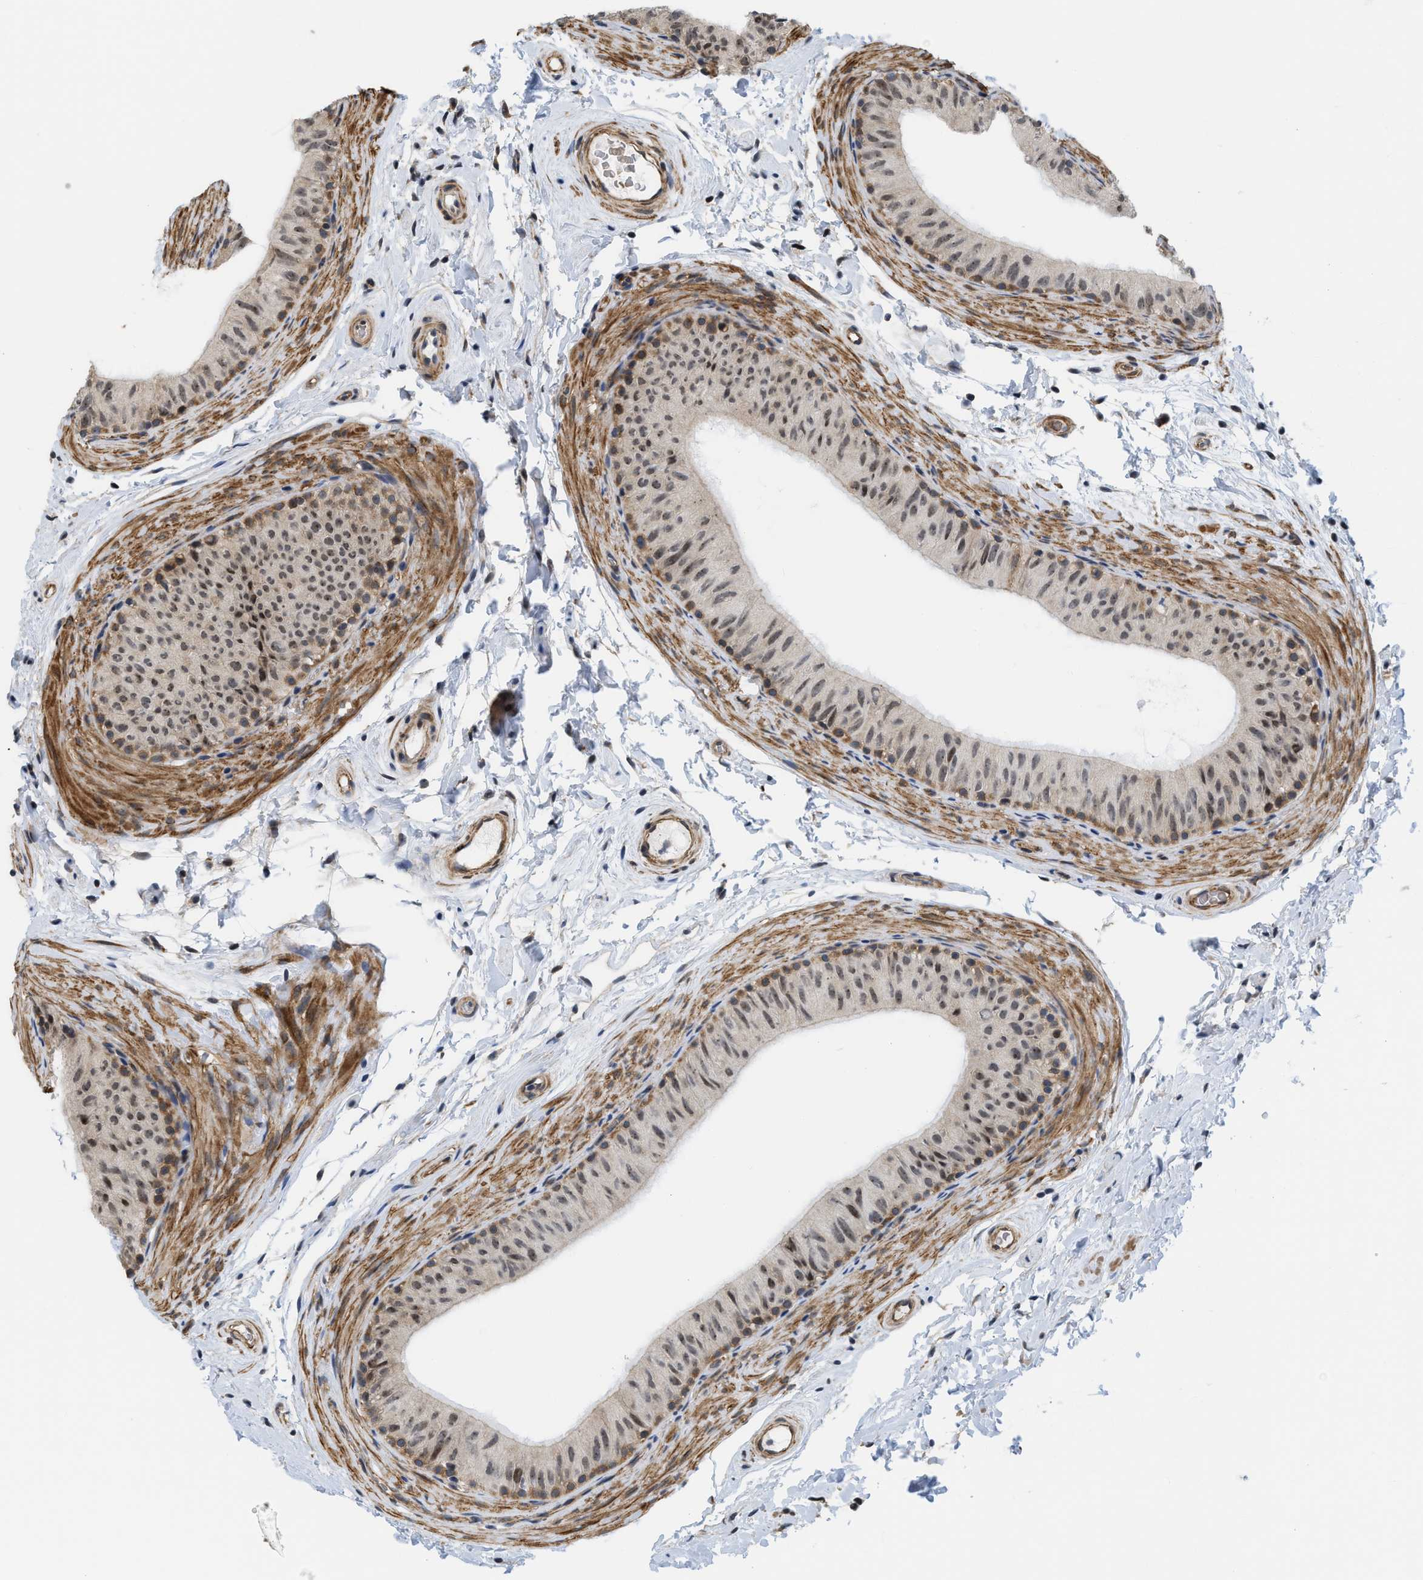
{"staining": {"intensity": "moderate", "quantity": "<25%", "location": "cytoplasmic/membranous,nuclear"}, "tissue": "epididymis", "cell_type": "Glandular cells", "image_type": "normal", "snomed": [{"axis": "morphology", "description": "Normal tissue, NOS"}, {"axis": "topography", "description": "Epididymis"}], "caption": "Immunohistochemistry of benign human epididymis shows low levels of moderate cytoplasmic/membranous,nuclear expression in about <25% of glandular cells.", "gene": "GPRASP2", "patient": {"sex": "male", "age": 34}}